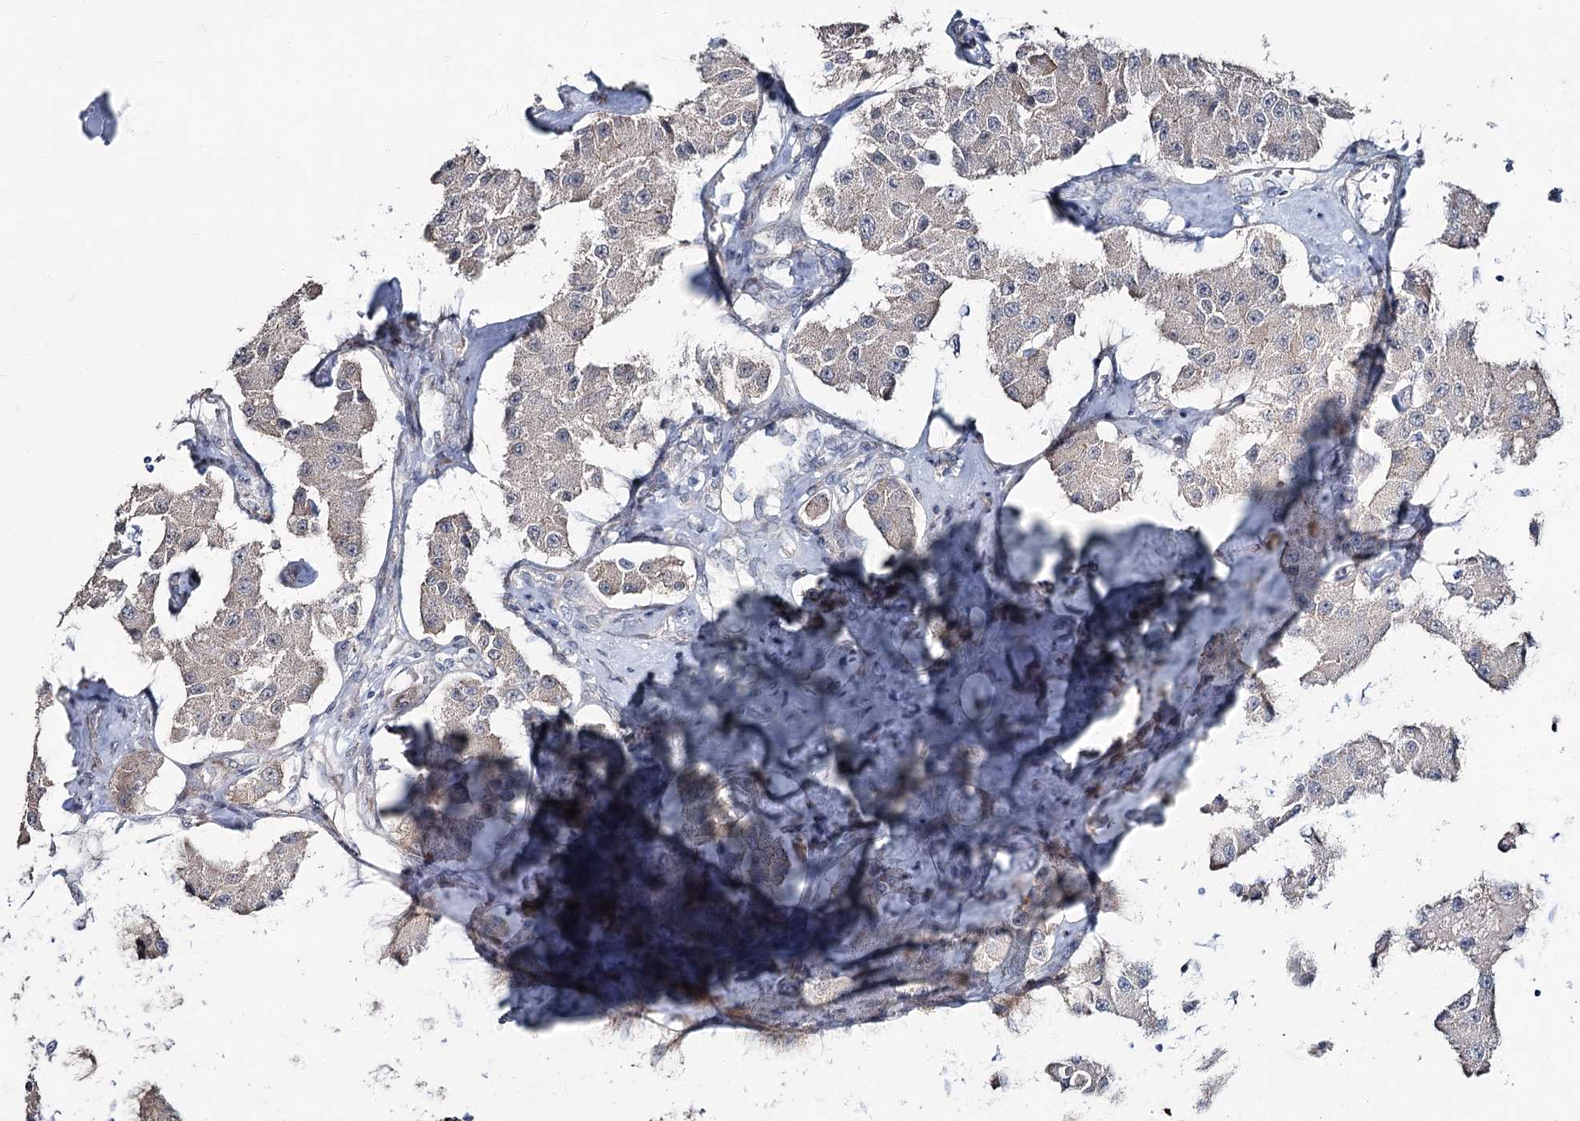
{"staining": {"intensity": "weak", "quantity": ">75%", "location": "cytoplasmic/membranous"}, "tissue": "carcinoid", "cell_type": "Tumor cells", "image_type": "cancer", "snomed": [{"axis": "morphology", "description": "Carcinoid, malignant, NOS"}, {"axis": "topography", "description": "Pancreas"}], "caption": "Immunohistochemical staining of human carcinoid shows low levels of weak cytoplasmic/membranous expression in approximately >75% of tumor cells.", "gene": "FAM120B", "patient": {"sex": "male", "age": 41}}